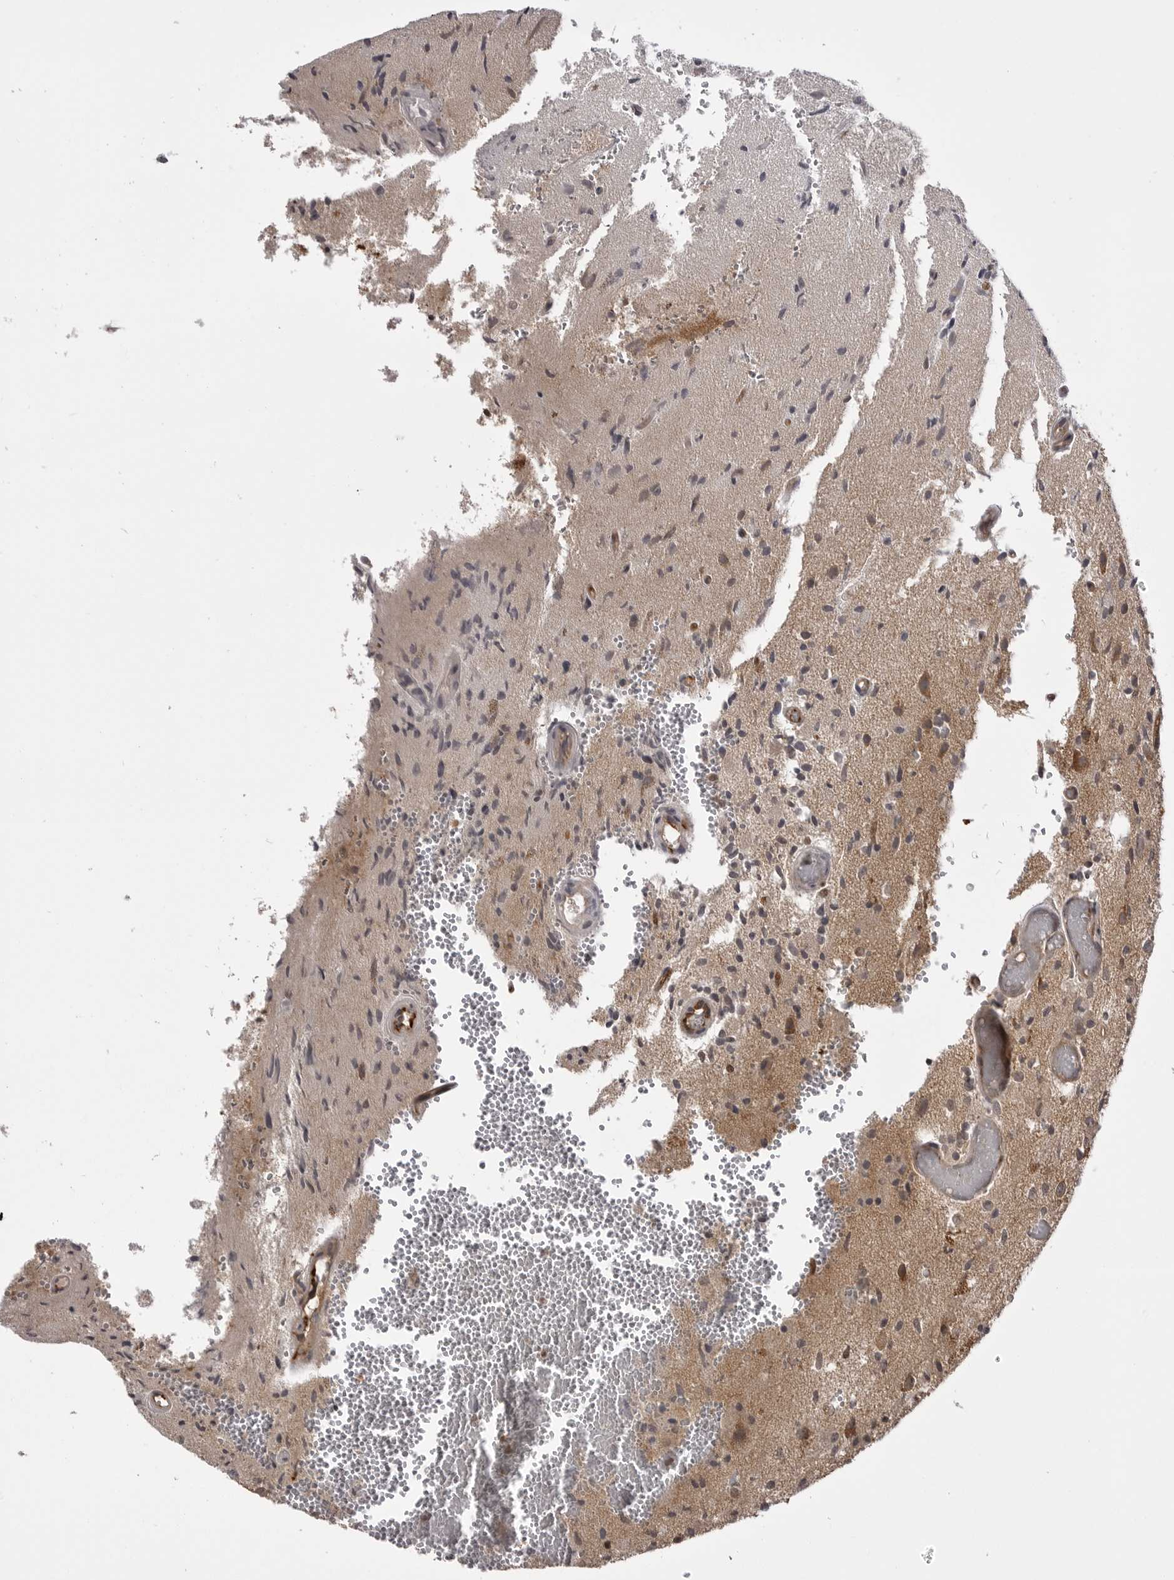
{"staining": {"intensity": "weak", "quantity": "<25%", "location": "cytoplasmic/membranous"}, "tissue": "glioma", "cell_type": "Tumor cells", "image_type": "cancer", "snomed": [{"axis": "morphology", "description": "Normal tissue, NOS"}, {"axis": "morphology", "description": "Glioma, malignant, High grade"}, {"axis": "topography", "description": "Cerebral cortex"}], "caption": "Immunohistochemistry photomicrograph of glioma stained for a protein (brown), which reveals no expression in tumor cells. Brightfield microscopy of immunohistochemistry stained with DAB (3,3'-diaminobenzidine) (brown) and hematoxylin (blue), captured at high magnification.", "gene": "PTK2B", "patient": {"sex": "male", "age": 77}}